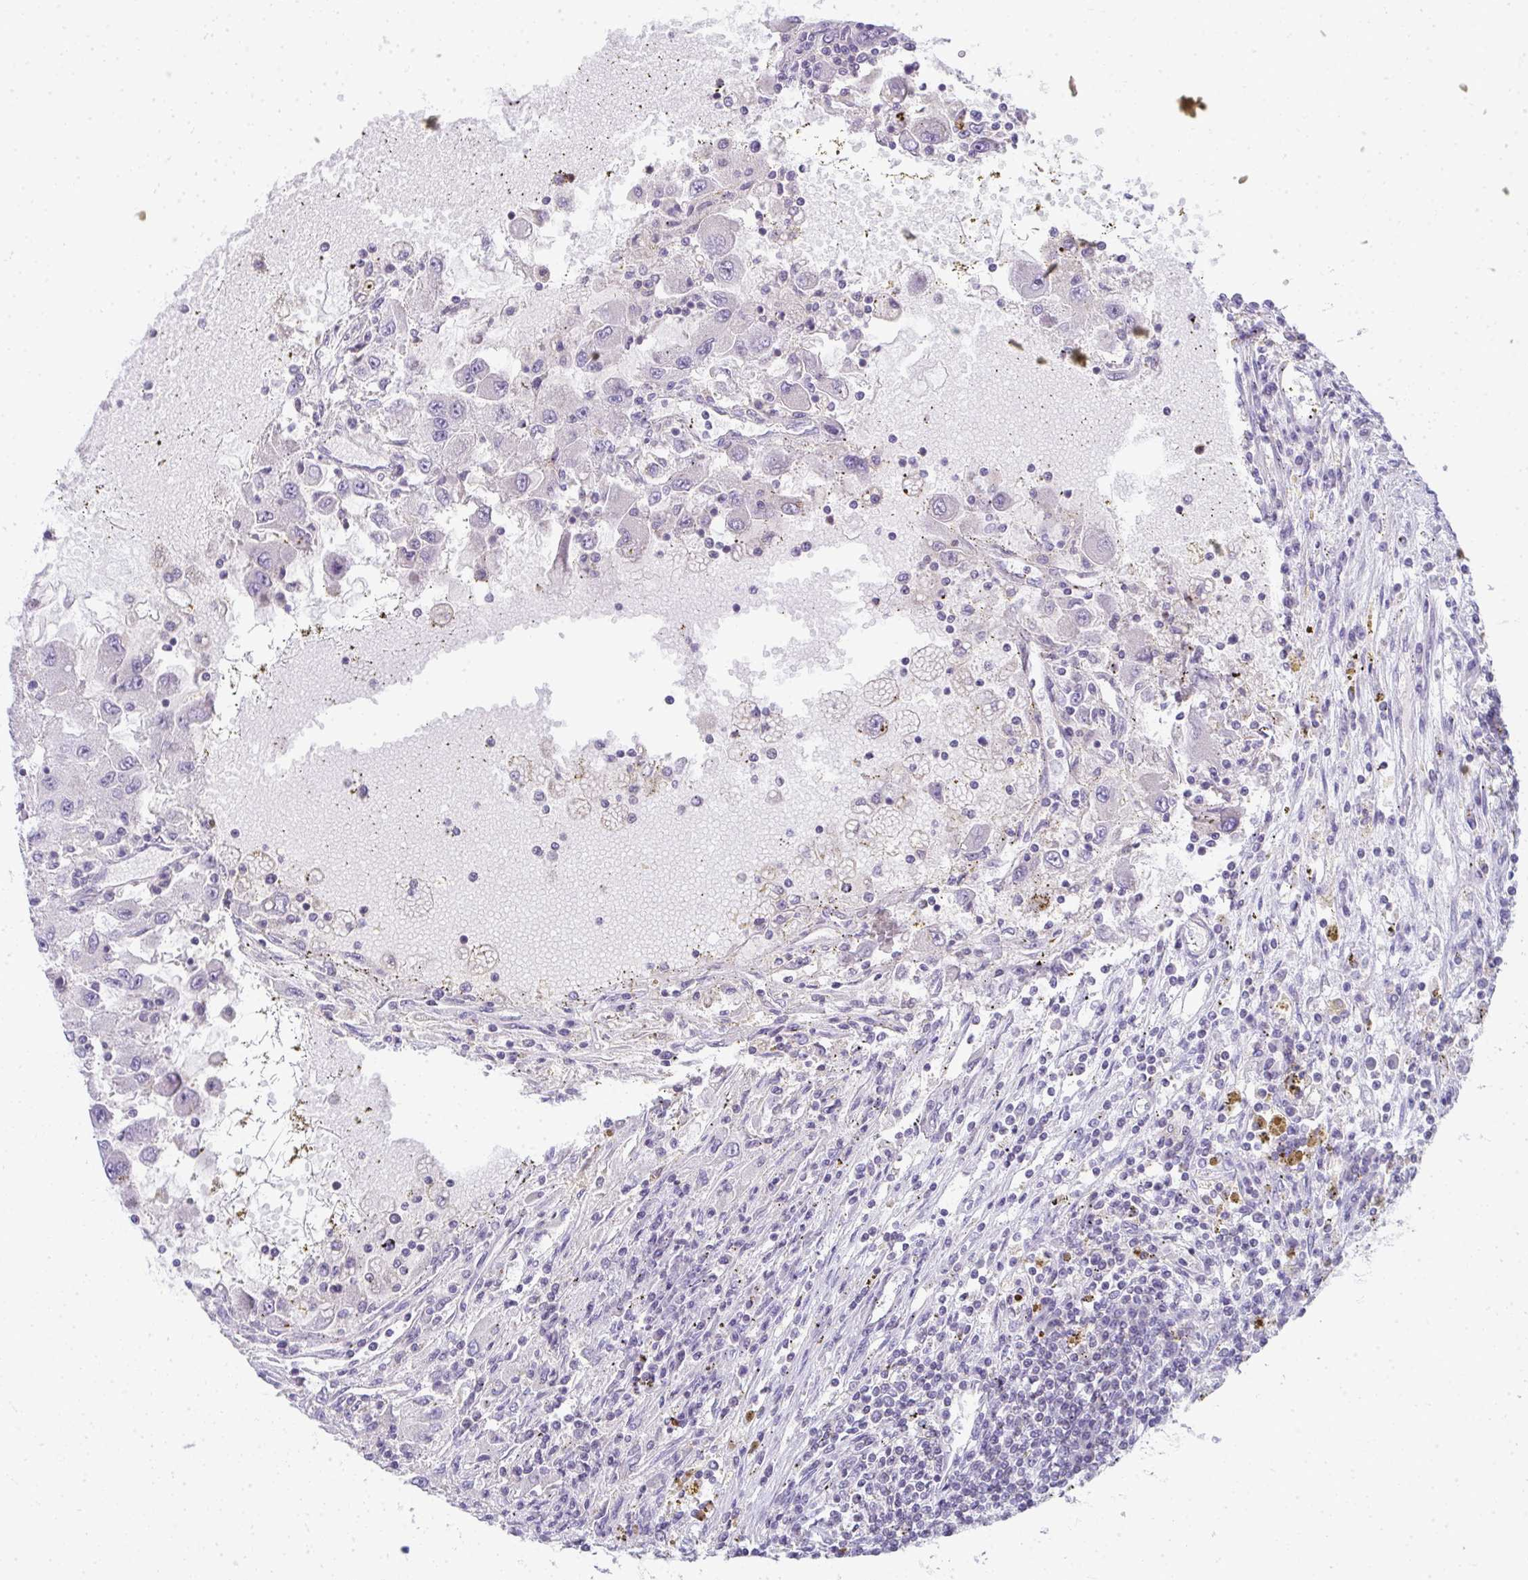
{"staining": {"intensity": "negative", "quantity": "none", "location": "none"}, "tissue": "renal cancer", "cell_type": "Tumor cells", "image_type": "cancer", "snomed": [{"axis": "morphology", "description": "Adenocarcinoma, NOS"}, {"axis": "topography", "description": "Kidney"}], "caption": "Immunohistochemical staining of renal cancer displays no significant expression in tumor cells.", "gene": "VPS4B", "patient": {"sex": "female", "age": 67}}